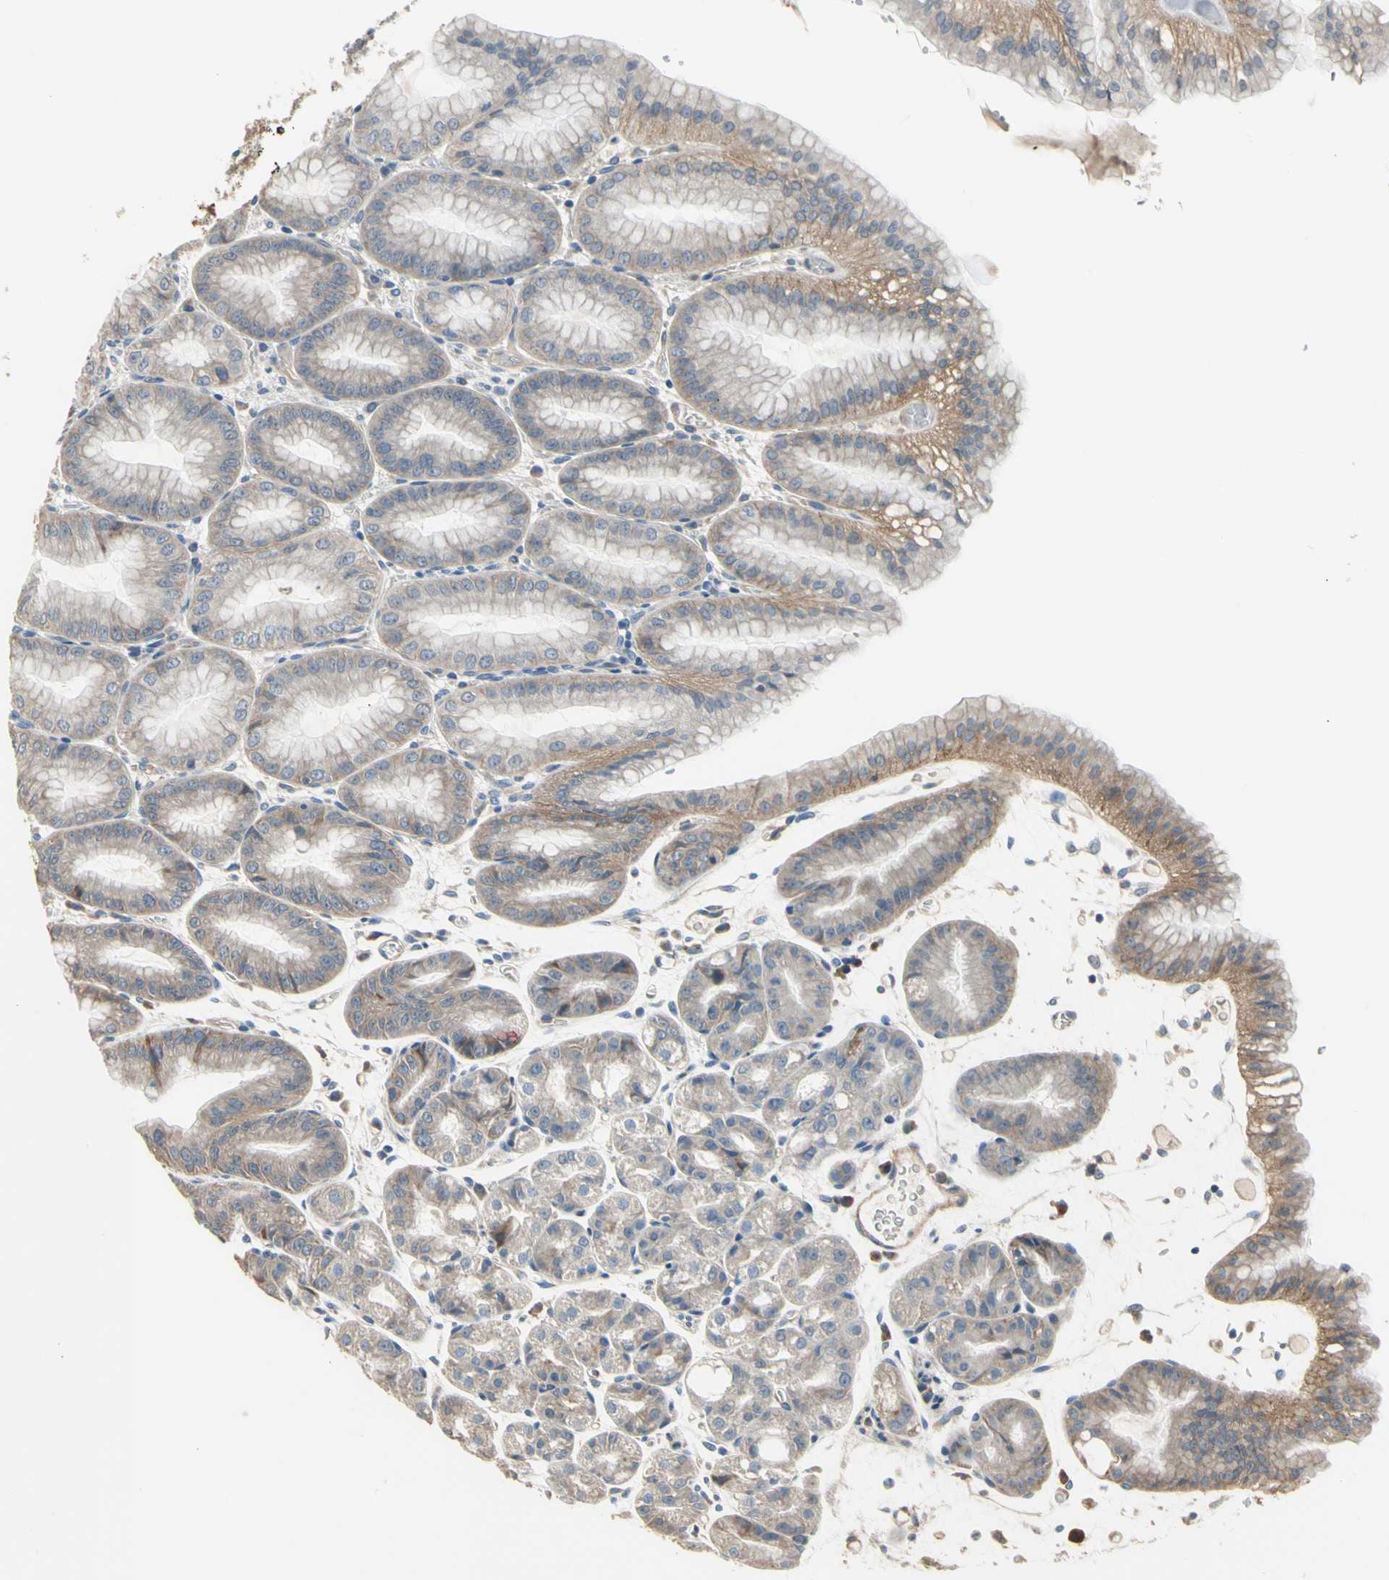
{"staining": {"intensity": "weak", "quantity": ">75%", "location": "cytoplasmic/membranous"}, "tissue": "stomach", "cell_type": "Glandular cells", "image_type": "normal", "snomed": [{"axis": "morphology", "description": "Normal tissue, NOS"}, {"axis": "topography", "description": "Stomach, lower"}], "caption": "Protein staining by immunohistochemistry (IHC) demonstrates weak cytoplasmic/membranous staining in about >75% of glandular cells in benign stomach.", "gene": "EFNB2", "patient": {"sex": "male", "age": 71}}